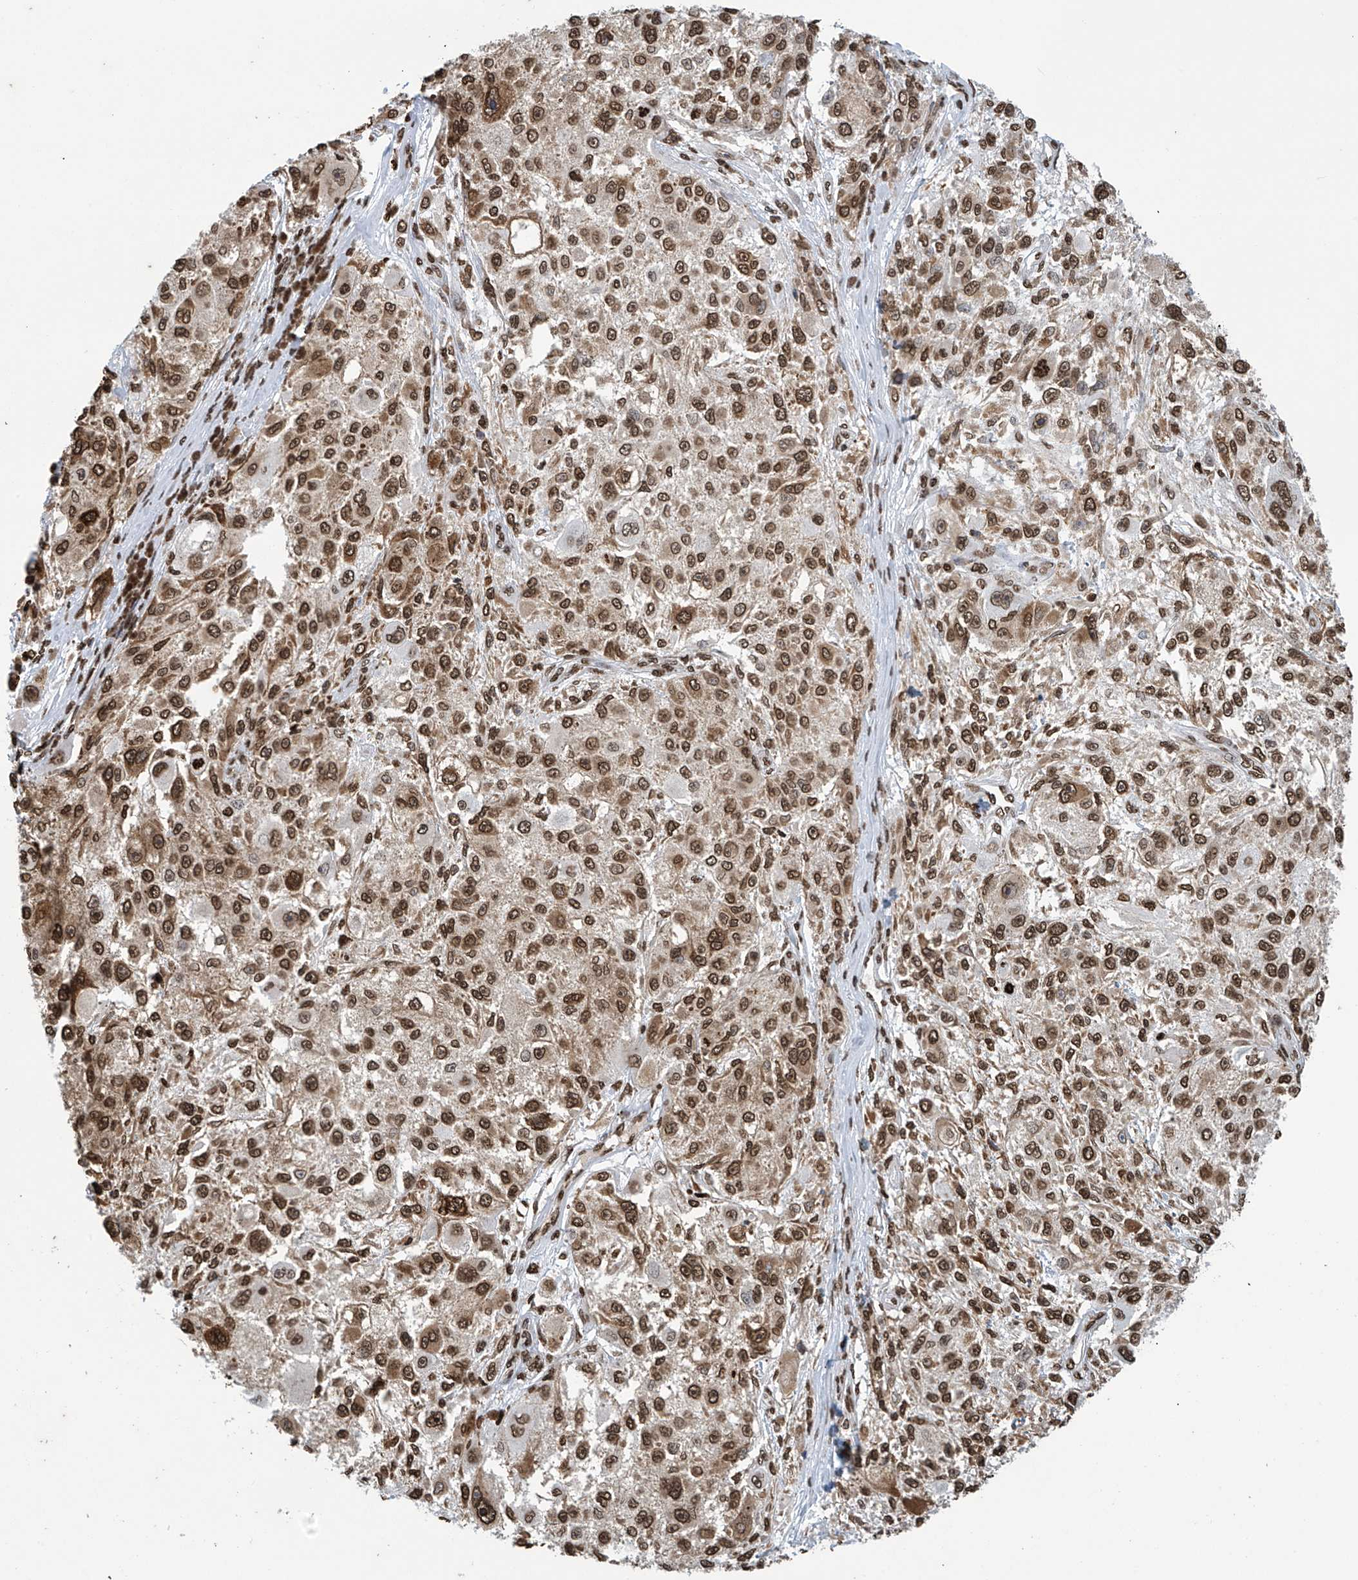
{"staining": {"intensity": "moderate", "quantity": ">75%", "location": "nuclear"}, "tissue": "melanoma", "cell_type": "Tumor cells", "image_type": "cancer", "snomed": [{"axis": "morphology", "description": "Necrosis, NOS"}, {"axis": "morphology", "description": "Malignant melanoma, NOS"}, {"axis": "topography", "description": "Skin"}], "caption": "Melanoma stained with immunohistochemistry (IHC) displays moderate nuclear positivity in about >75% of tumor cells.", "gene": "DPPA2", "patient": {"sex": "female", "age": 87}}